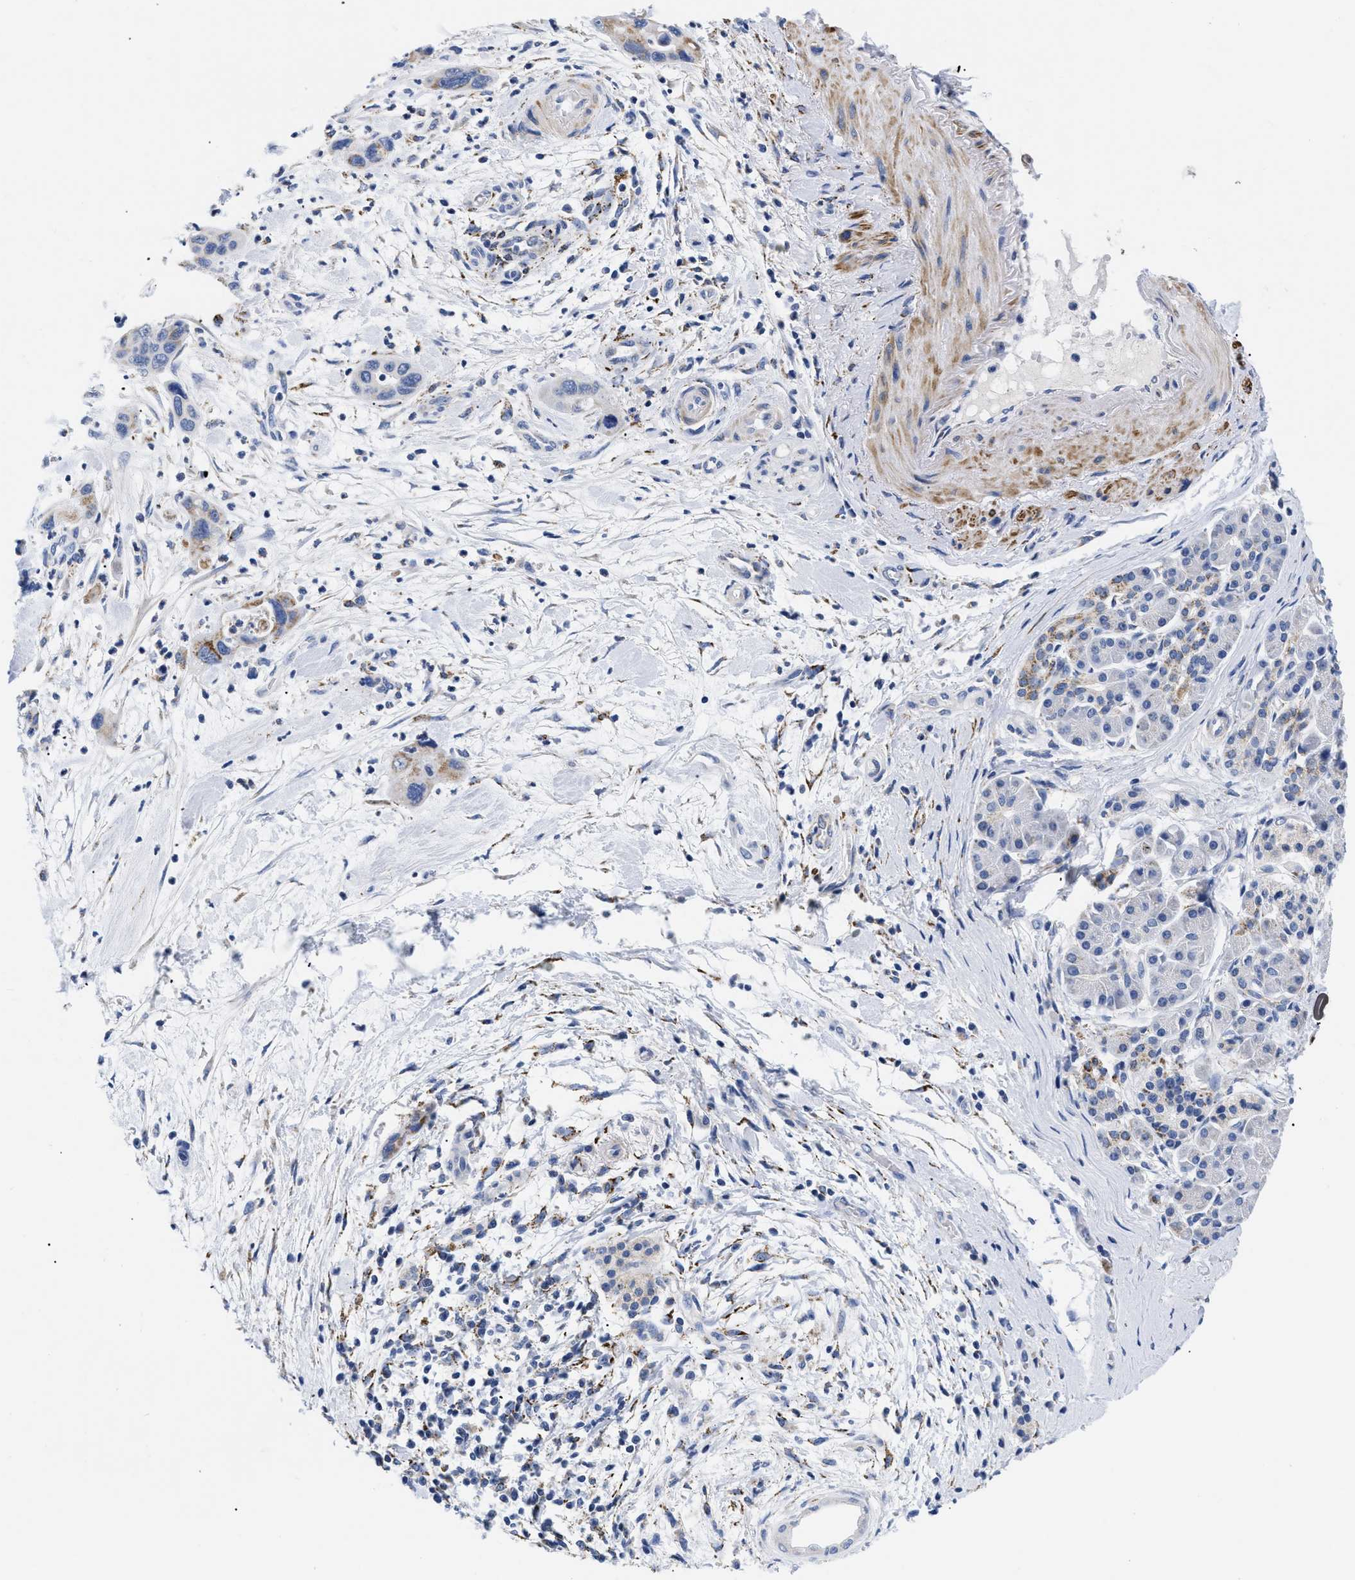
{"staining": {"intensity": "moderate", "quantity": "25%-75%", "location": "cytoplasmic/membranous"}, "tissue": "pancreatic cancer", "cell_type": "Tumor cells", "image_type": "cancer", "snomed": [{"axis": "morphology", "description": "Adenocarcinoma, NOS"}, {"axis": "topography", "description": "Pancreas"}], "caption": "A brown stain shows moderate cytoplasmic/membranous positivity of a protein in adenocarcinoma (pancreatic) tumor cells.", "gene": "GPR149", "patient": {"sex": "female", "age": 70}}